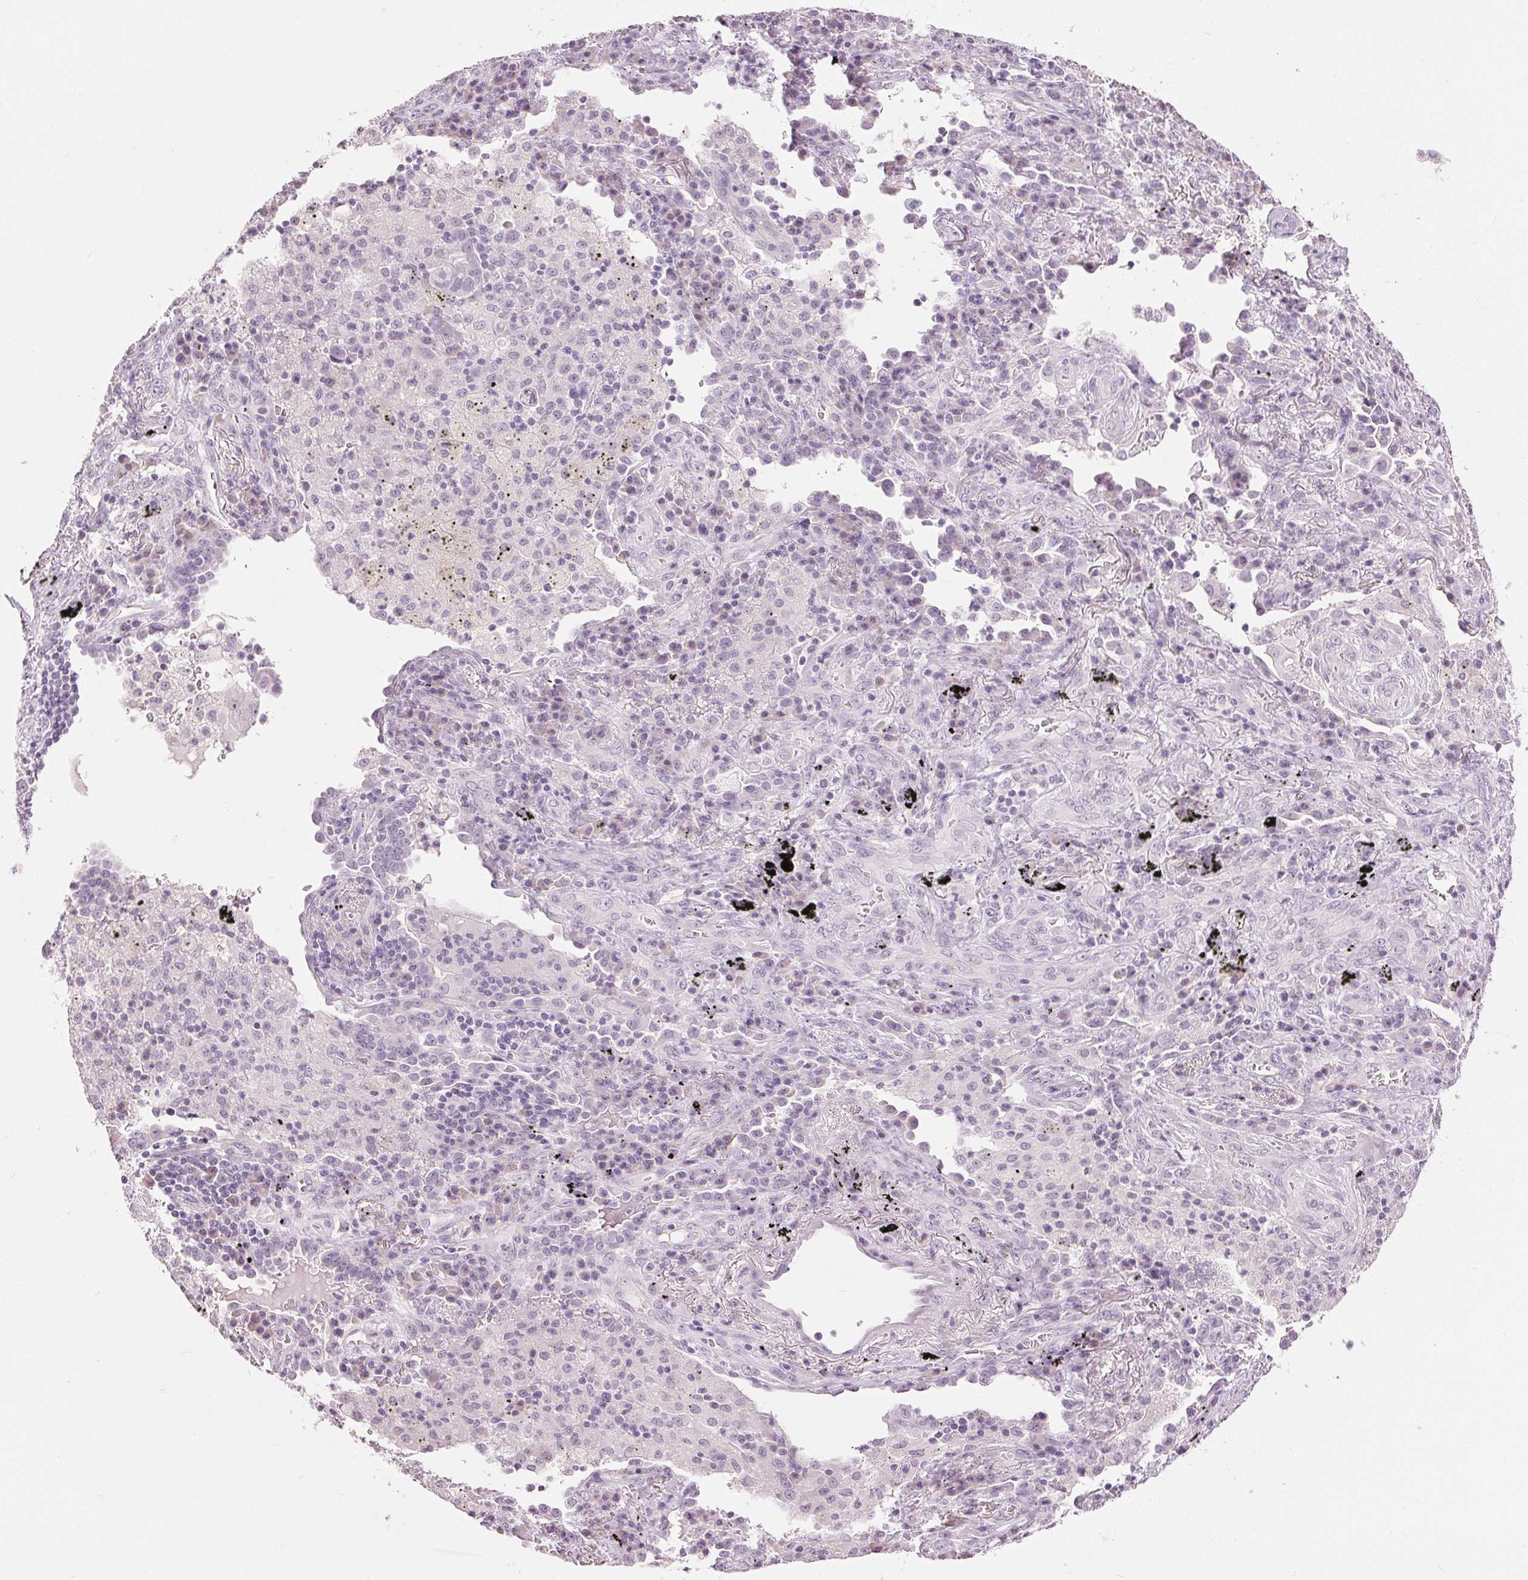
{"staining": {"intensity": "negative", "quantity": "none", "location": "none"}, "tissue": "lung cancer", "cell_type": "Tumor cells", "image_type": "cancer", "snomed": [{"axis": "morphology", "description": "Adenocarcinoma, NOS"}, {"axis": "morphology", "description": "Adenocarcinoma, metastatic, NOS"}, {"axis": "topography", "description": "Lymph node"}, {"axis": "topography", "description": "Lung"}], "caption": "Lung cancer (adenocarcinoma) was stained to show a protein in brown. There is no significant staining in tumor cells. The staining was performed using DAB to visualize the protein expression in brown, while the nuclei were stained in blue with hematoxylin (Magnification: 20x).", "gene": "DSG3", "patient": {"sex": "female", "age": 65}}